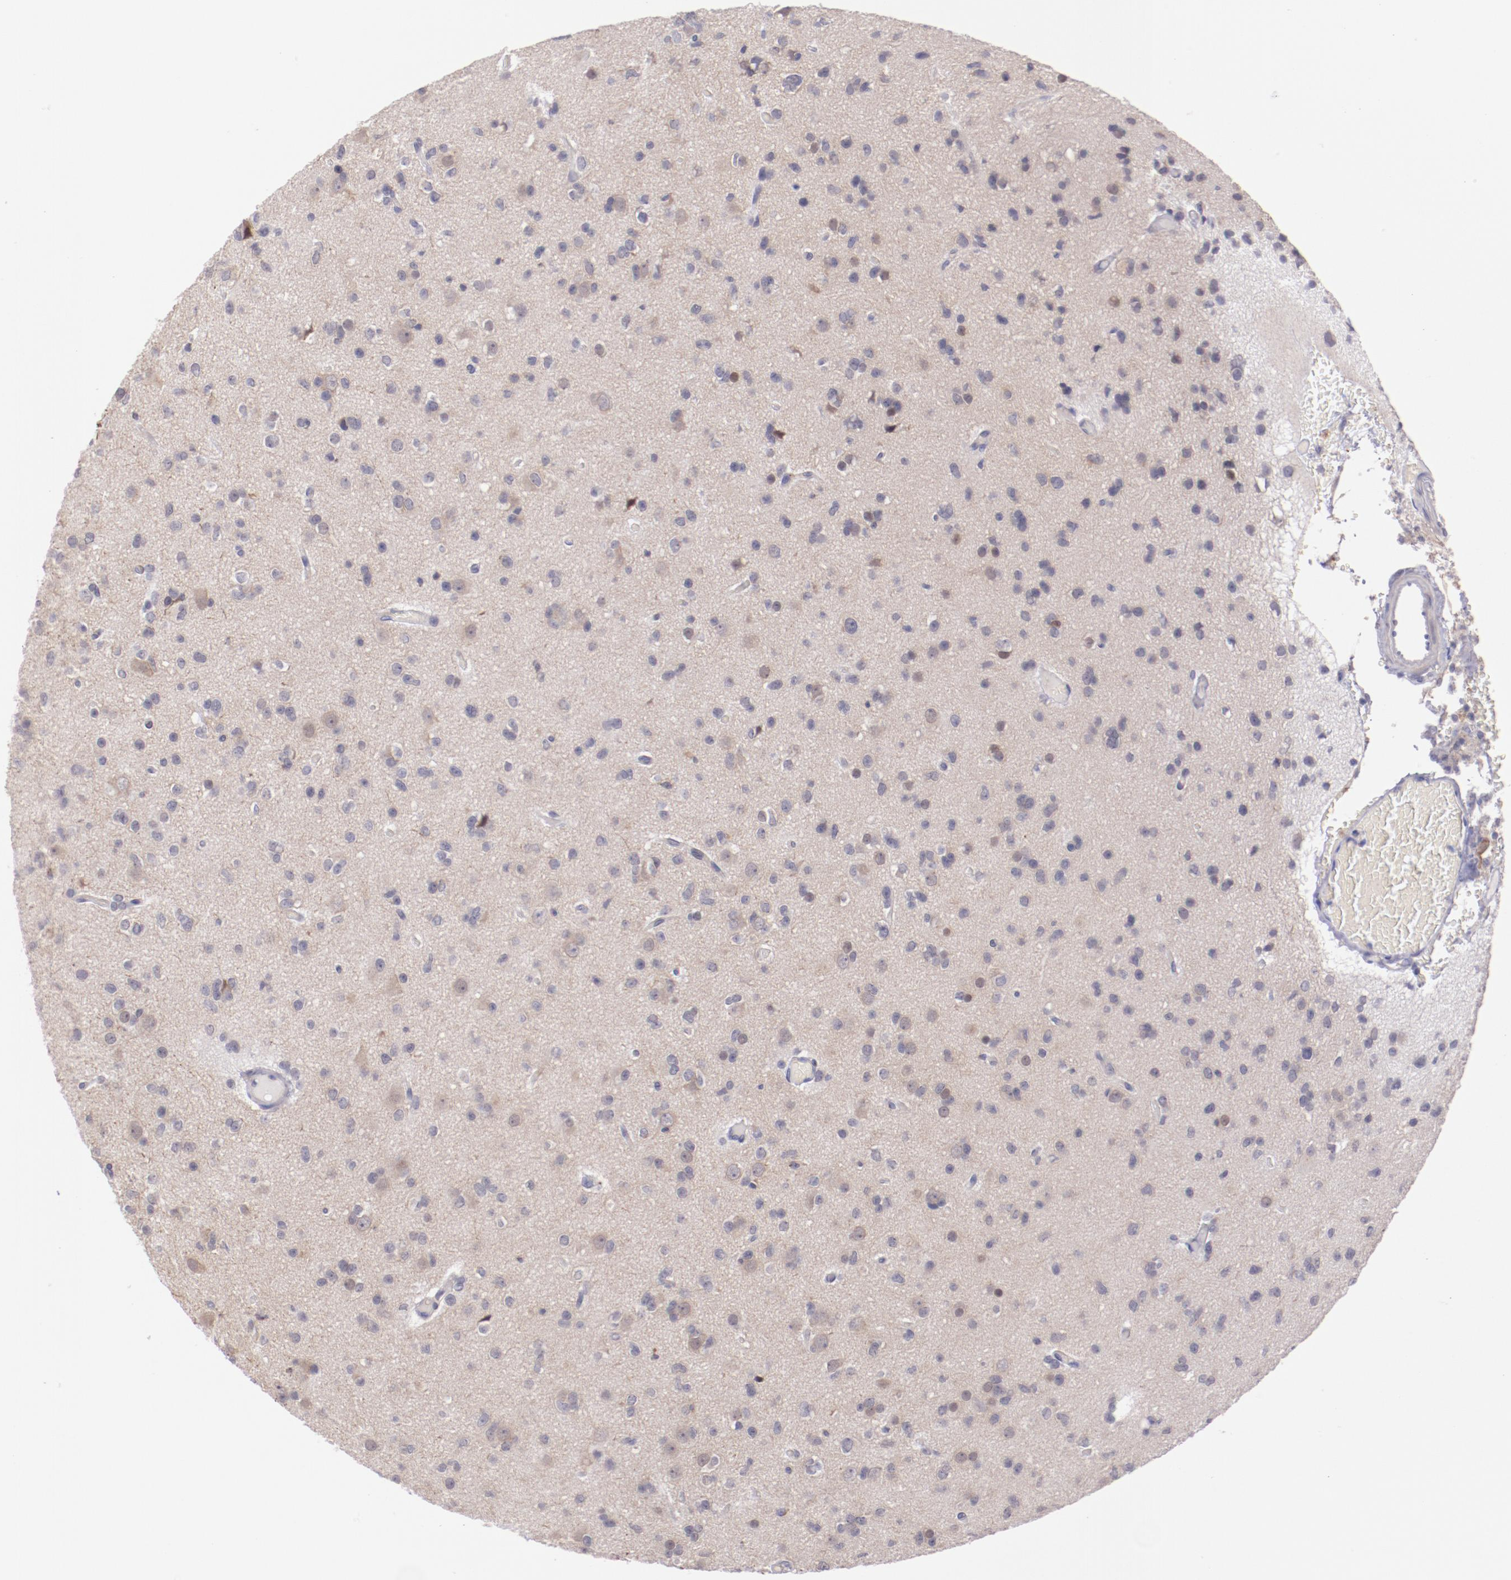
{"staining": {"intensity": "negative", "quantity": "none", "location": "none"}, "tissue": "glioma", "cell_type": "Tumor cells", "image_type": "cancer", "snomed": [{"axis": "morphology", "description": "Glioma, malignant, Low grade"}, {"axis": "topography", "description": "Brain"}], "caption": "The histopathology image exhibits no staining of tumor cells in malignant glioma (low-grade).", "gene": "TRAF3", "patient": {"sex": "male", "age": 42}}